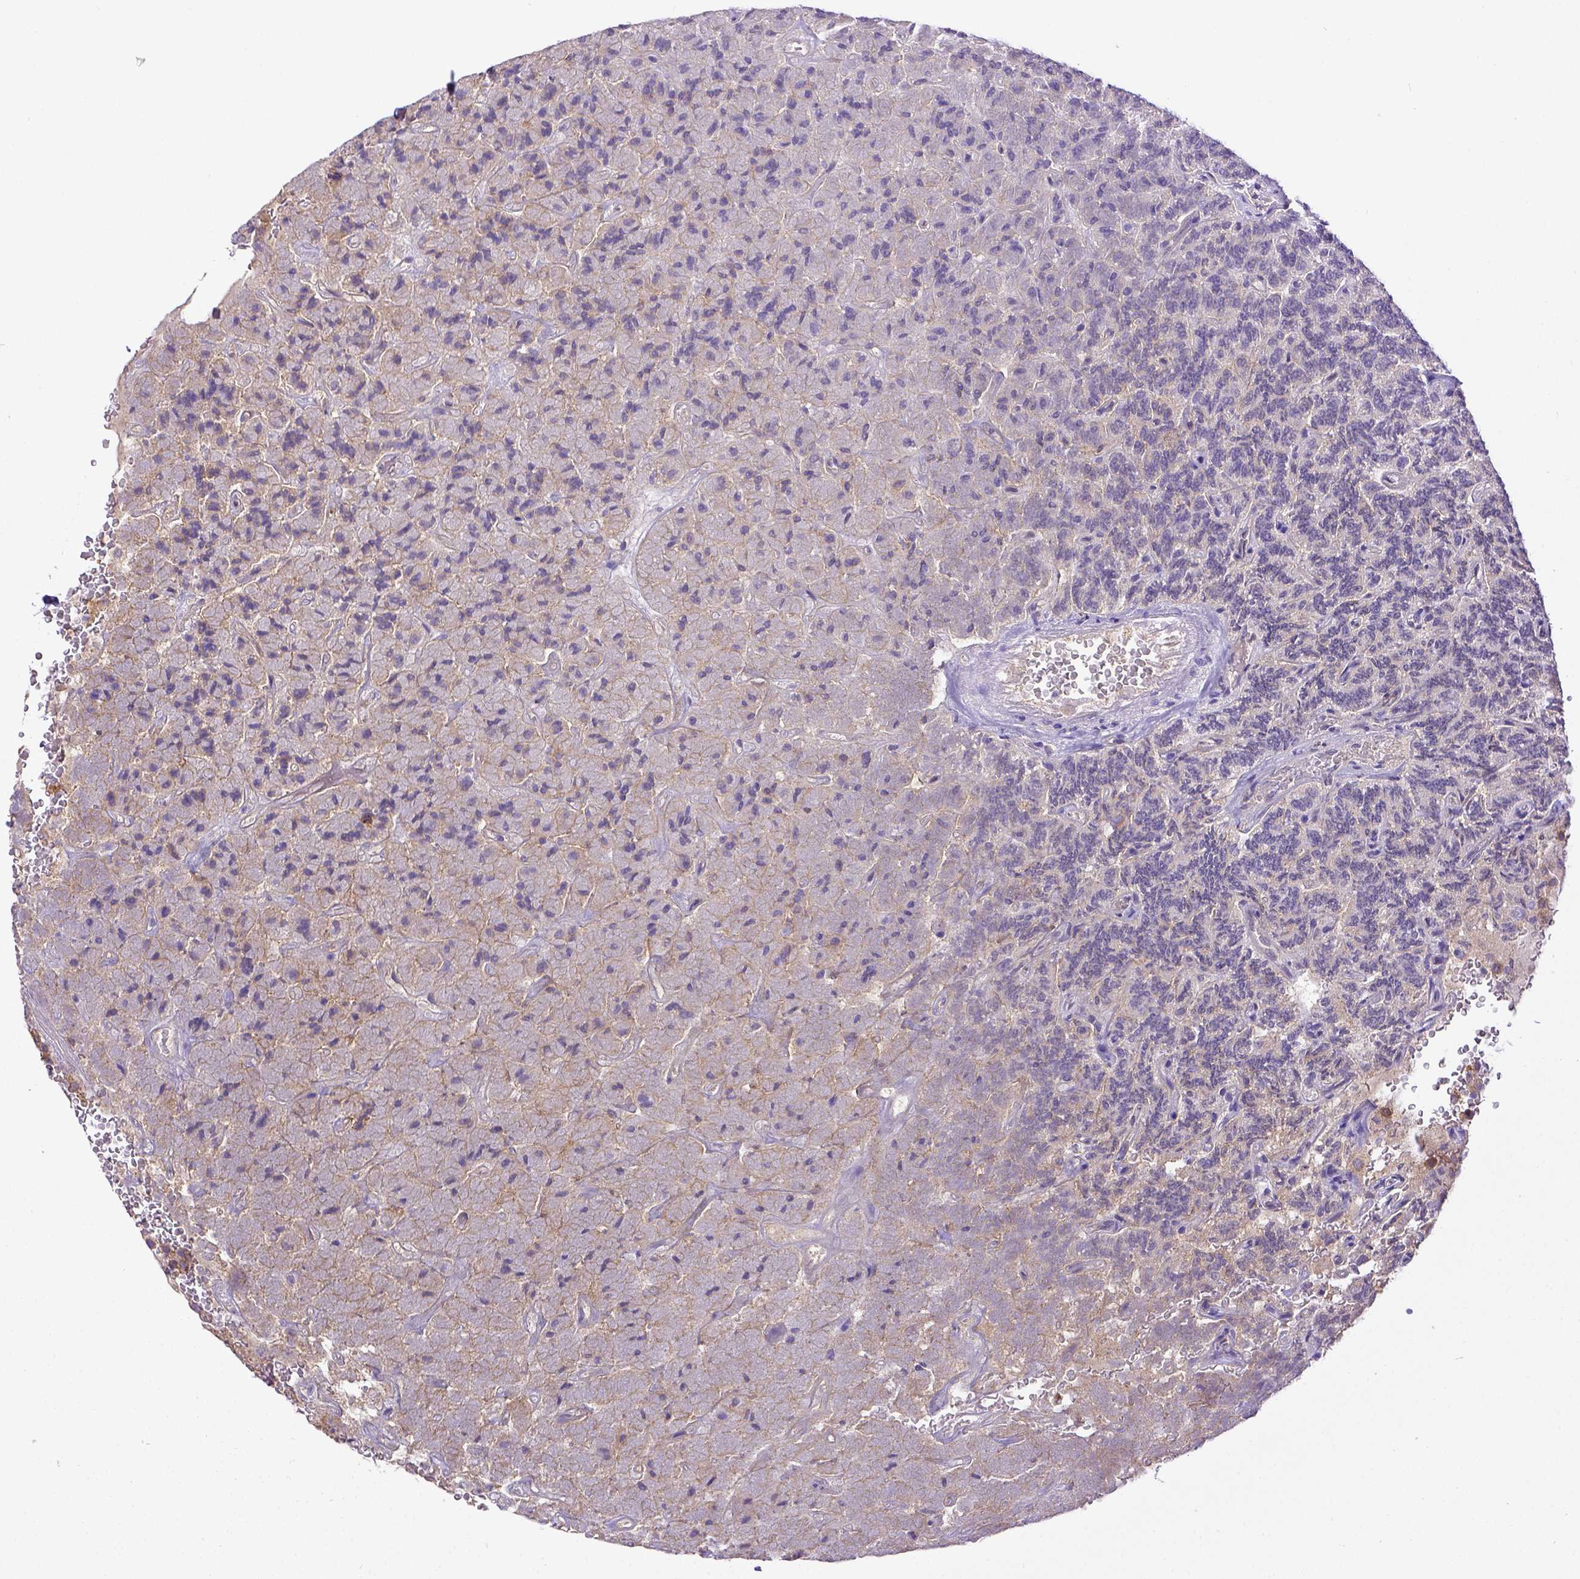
{"staining": {"intensity": "weak", "quantity": "<25%", "location": "cytoplasmic/membranous"}, "tissue": "carcinoid", "cell_type": "Tumor cells", "image_type": "cancer", "snomed": [{"axis": "morphology", "description": "Carcinoid, malignant, NOS"}, {"axis": "topography", "description": "Pancreas"}], "caption": "IHC histopathology image of neoplastic tissue: malignant carcinoid stained with DAB demonstrates no significant protein staining in tumor cells.", "gene": "CD40", "patient": {"sex": "male", "age": 36}}